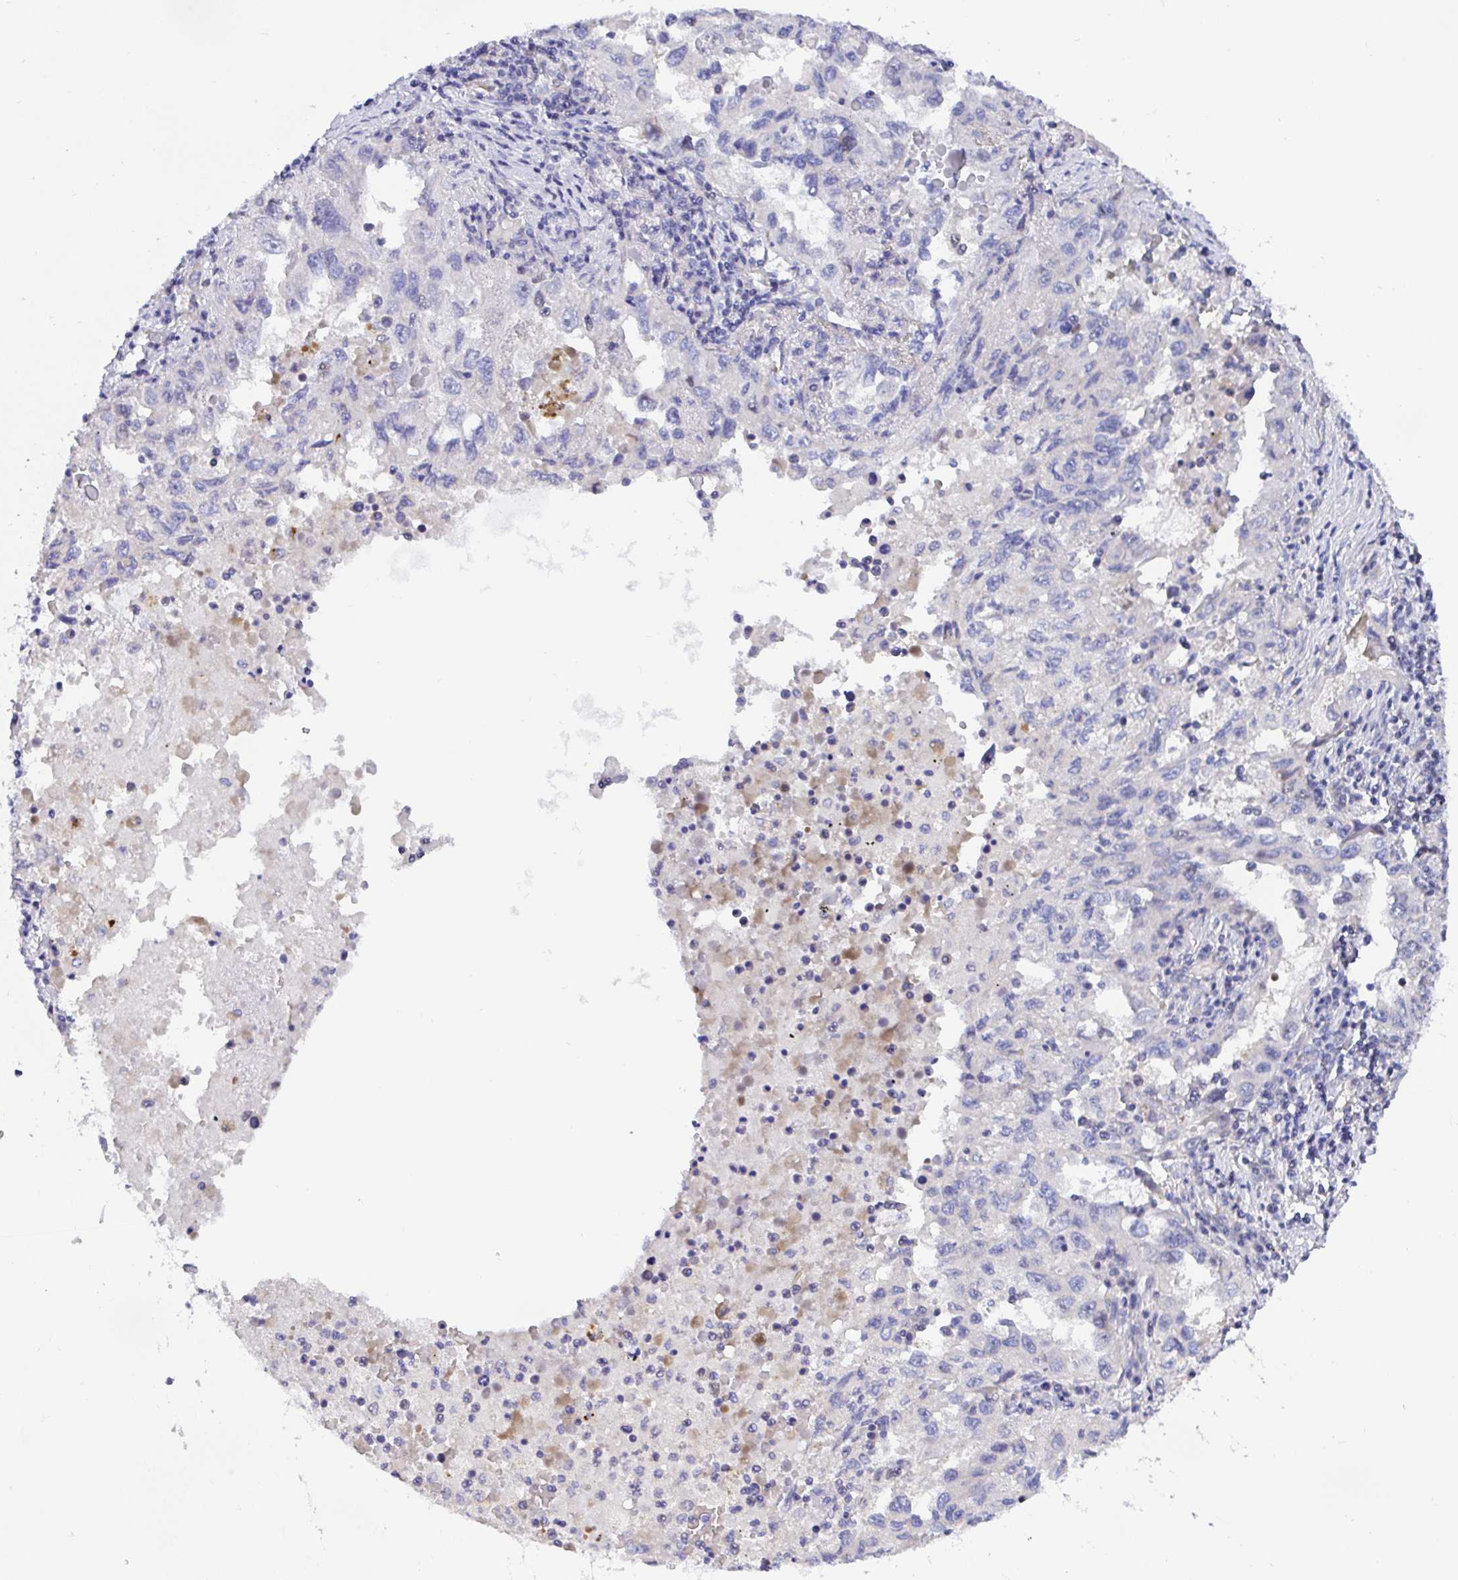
{"staining": {"intensity": "negative", "quantity": "none", "location": "none"}, "tissue": "lung cancer", "cell_type": "Tumor cells", "image_type": "cancer", "snomed": [{"axis": "morphology", "description": "Adenocarcinoma, NOS"}, {"axis": "topography", "description": "Lung"}], "caption": "This is an IHC photomicrograph of human lung adenocarcinoma. There is no staining in tumor cells.", "gene": "TIMELESS", "patient": {"sex": "female", "age": 73}}